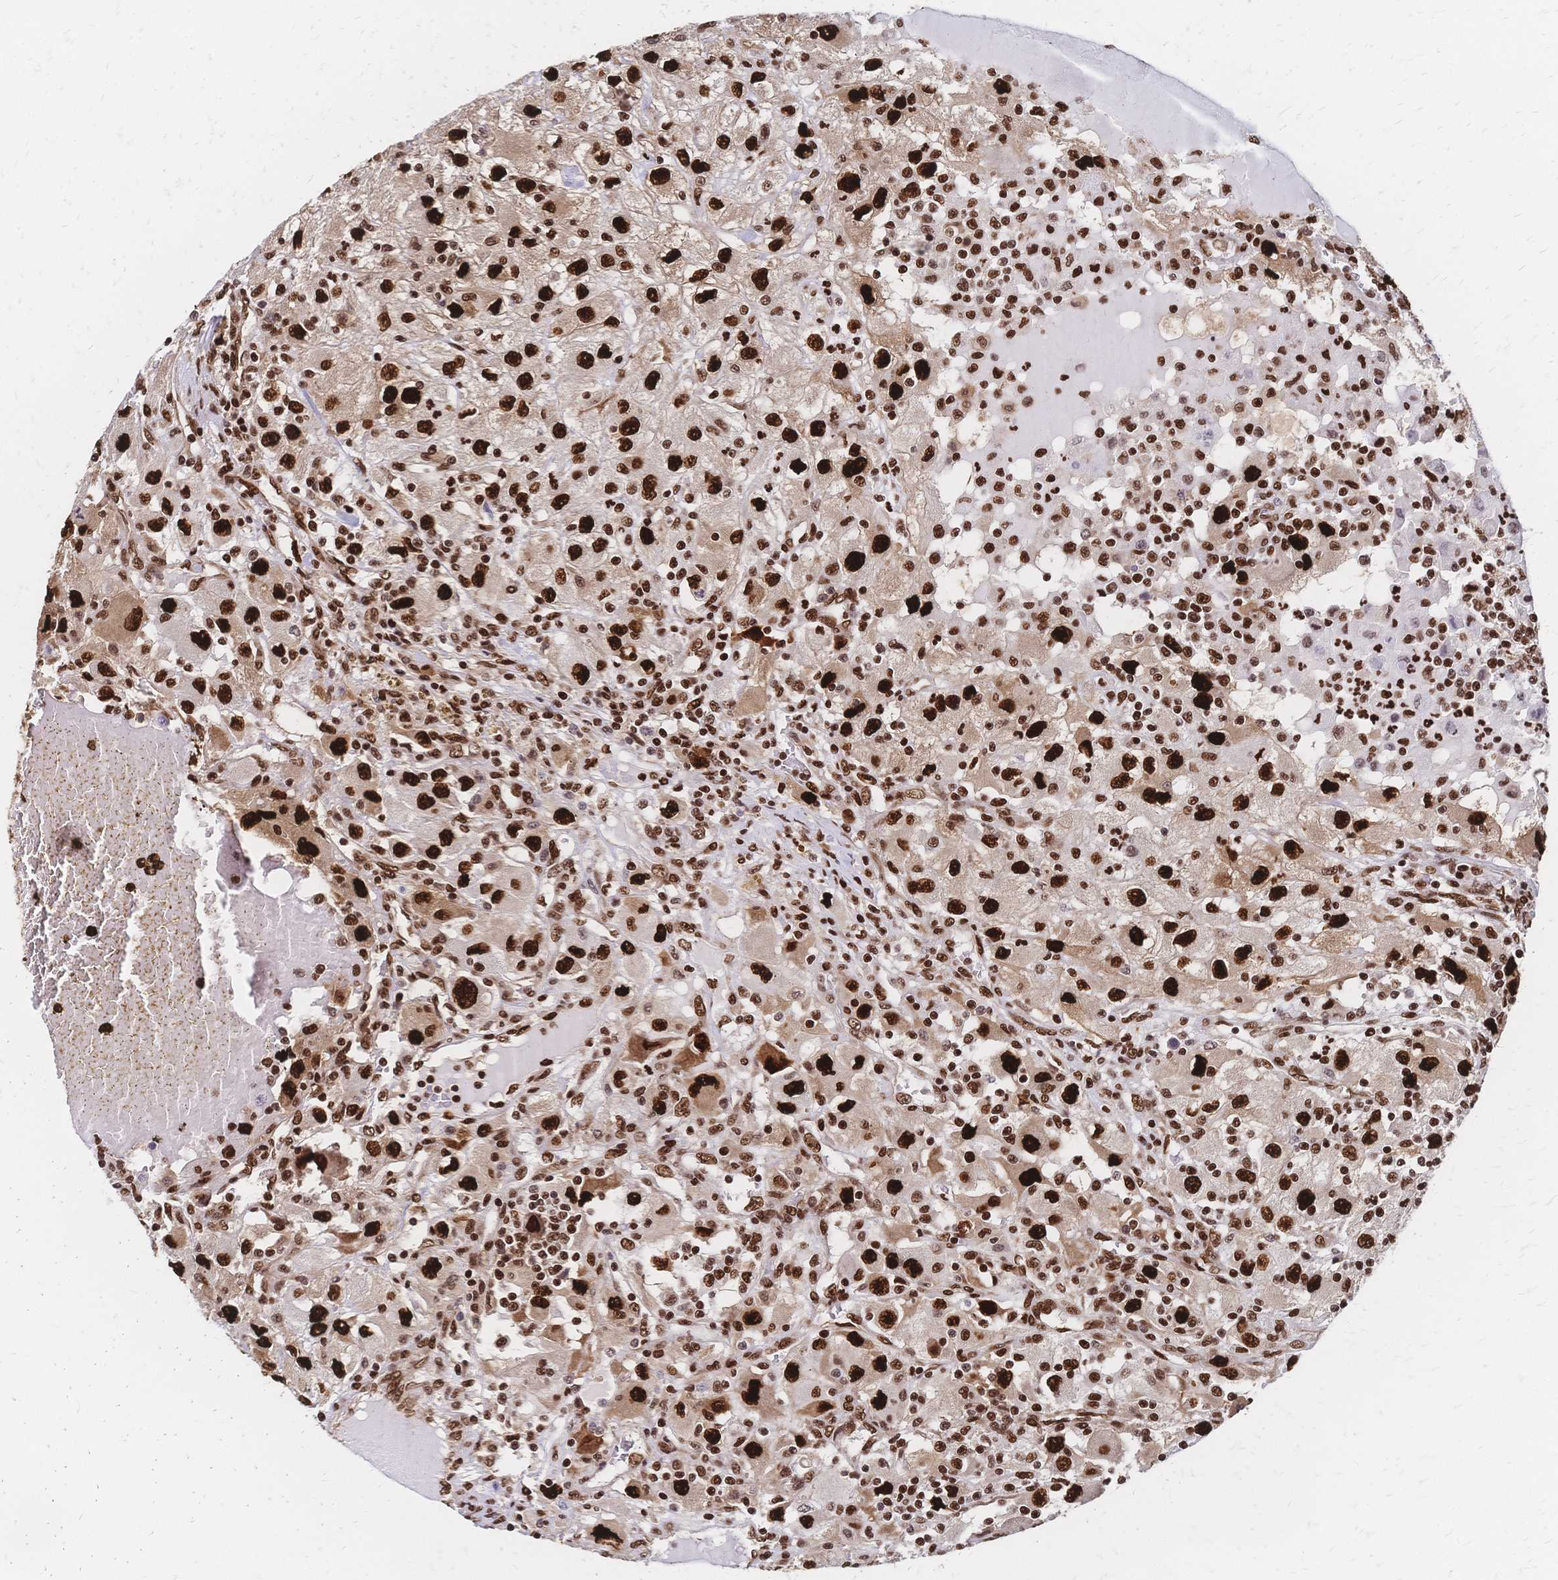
{"staining": {"intensity": "strong", "quantity": ">75%", "location": "nuclear"}, "tissue": "renal cancer", "cell_type": "Tumor cells", "image_type": "cancer", "snomed": [{"axis": "morphology", "description": "Adenocarcinoma, NOS"}, {"axis": "topography", "description": "Kidney"}], "caption": "DAB (3,3'-diaminobenzidine) immunohistochemical staining of human renal adenocarcinoma displays strong nuclear protein positivity in approximately >75% of tumor cells.", "gene": "HDGF", "patient": {"sex": "female", "age": 67}}